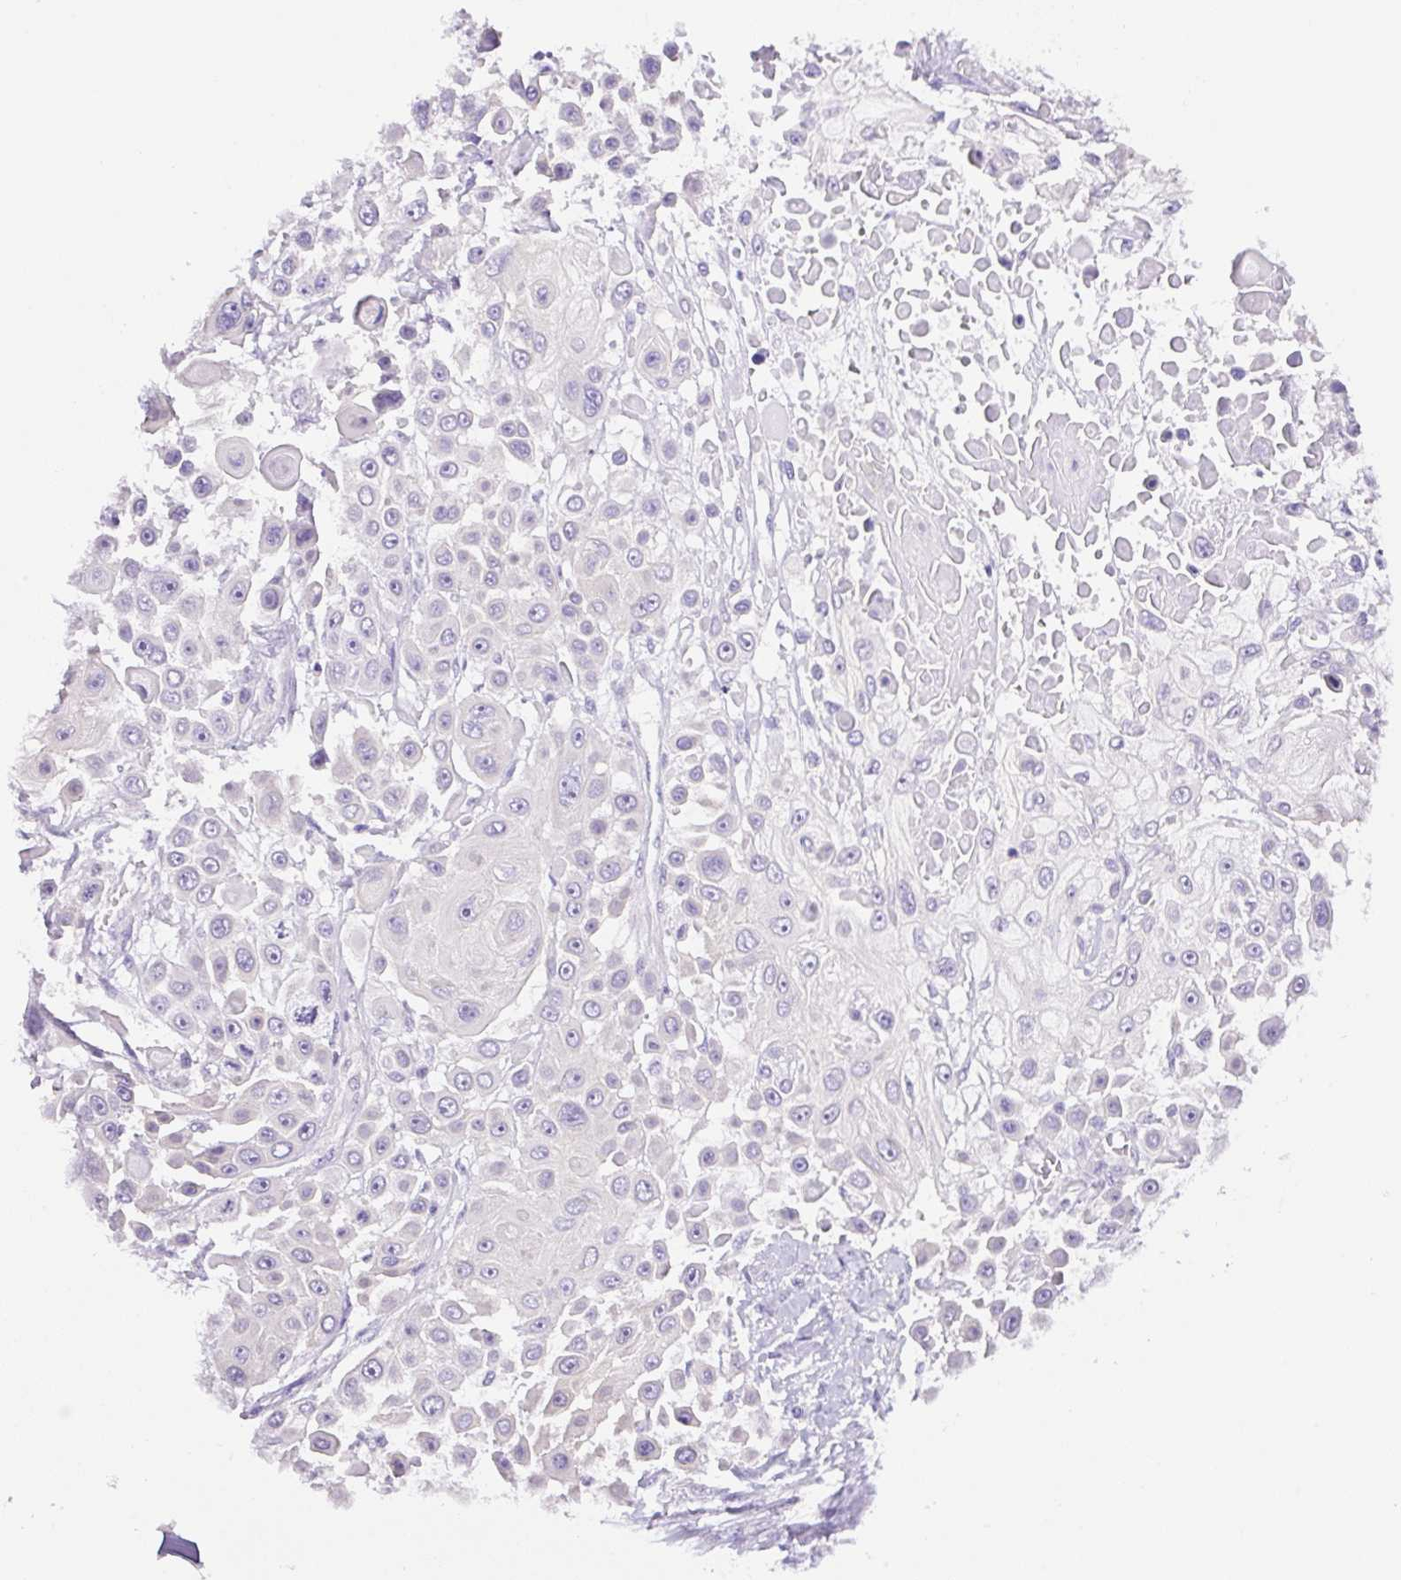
{"staining": {"intensity": "negative", "quantity": "none", "location": "none"}, "tissue": "skin cancer", "cell_type": "Tumor cells", "image_type": "cancer", "snomed": [{"axis": "morphology", "description": "Squamous cell carcinoma, NOS"}, {"axis": "topography", "description": "Skin"}], "caption": "An immunohistochemistry image of skin cancer (squamous cell carcinoma) is shown. There is no staining in tumor cells of skin cancer (squamous cell carcinoma). (DAB (3,3'-diaminobenzidine) IHC with hematoxylin counter stain).", "gene": "CAMK2B", "patient": {"sex": "male", "age": 67}}